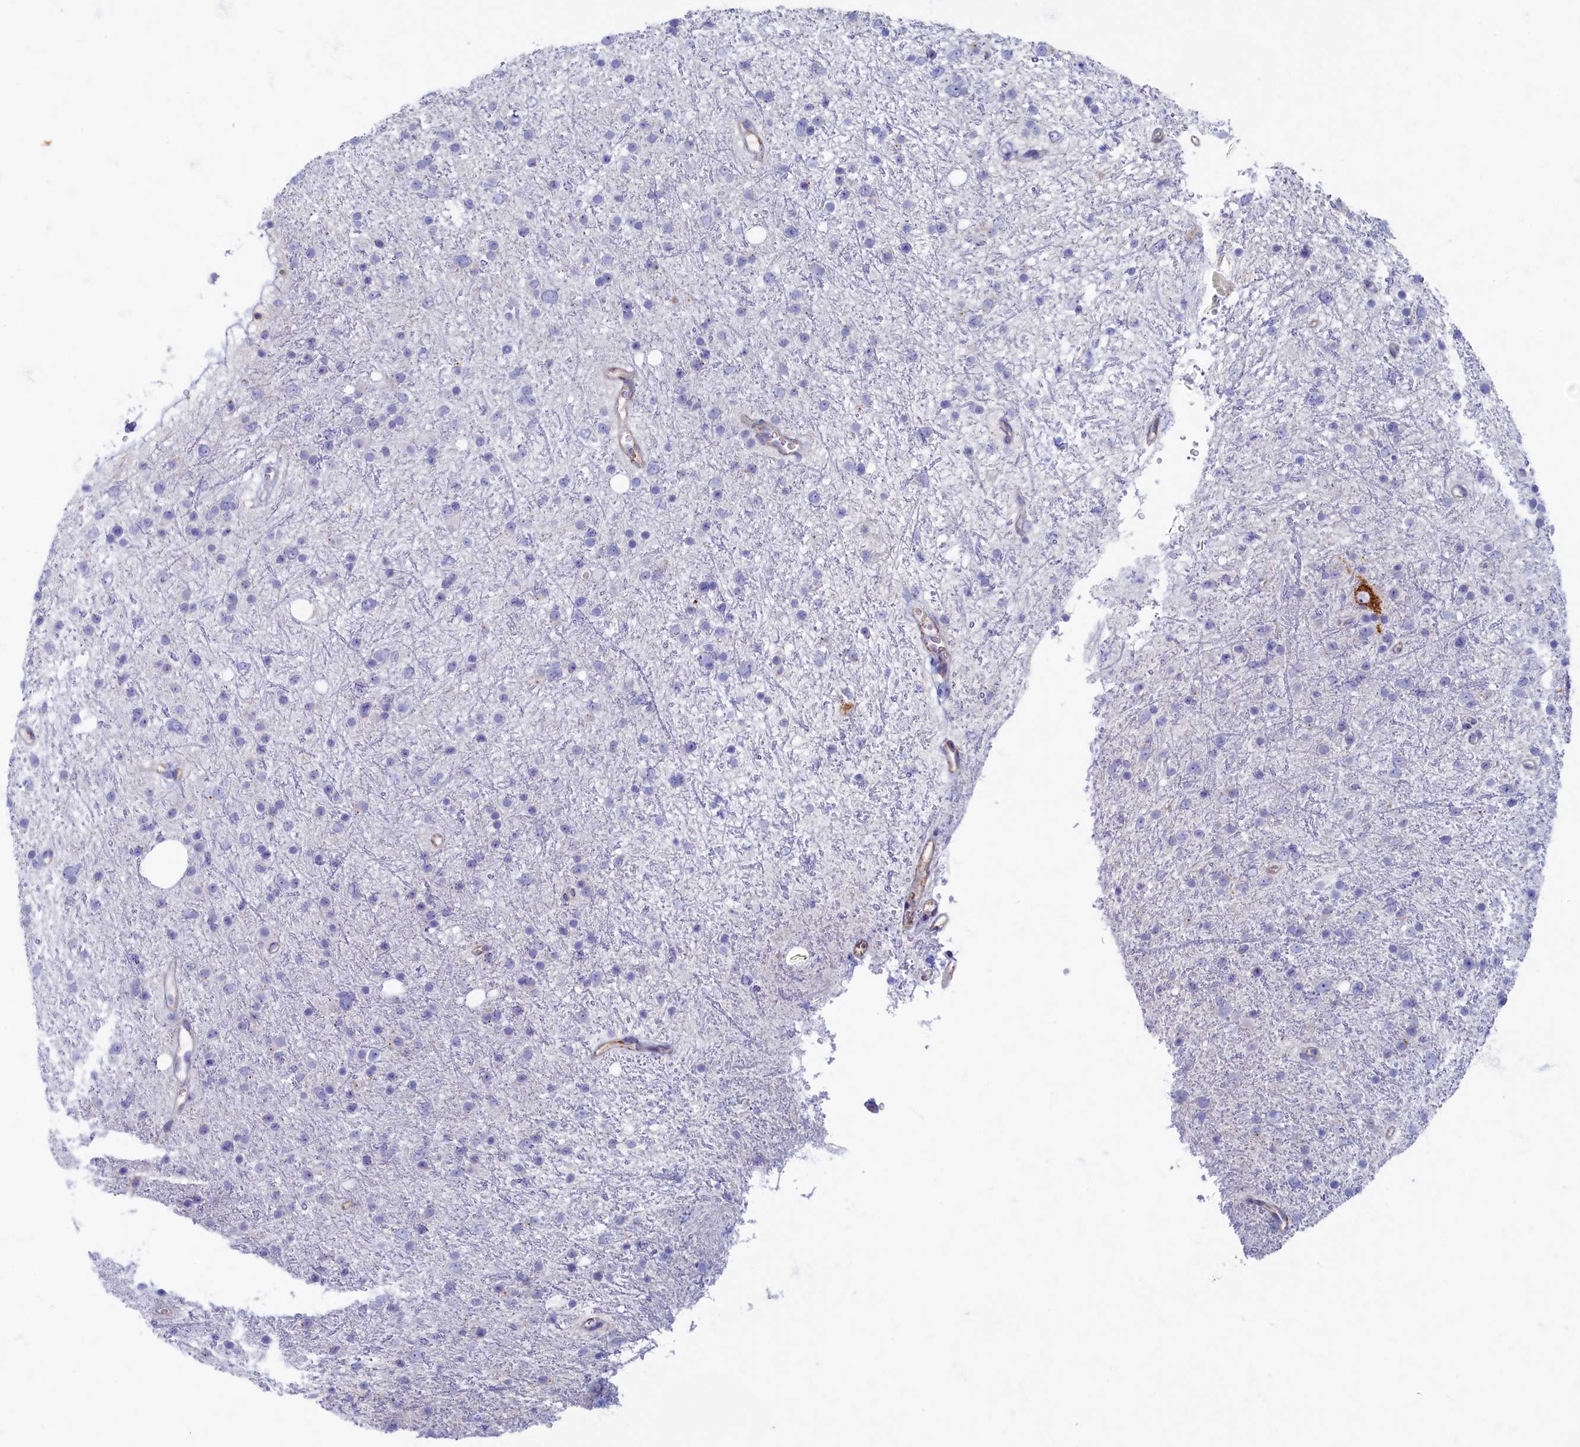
{"staining": {"intensity": "negative", "quantity": "none", "location": "none"}, "tissue": "glioma", "cell_type": "Tumor cells", "image_type": "cancer", "snomed": [{"axis": "morphology", "description": "Glioma, malignant, Low grade"}, {"axis": "topography", "description": "Cerebral cortex"}], "caption": "IHC photomicrograph of neoplastic tissue: low-grade glioma (malignant) stained with DAB (3,3'-diaminobenzidine) demonstrates no significant protein staining in tumor cells.", "gene": "OCIAD2", "patient": {"sex": "female", "age": 39}}